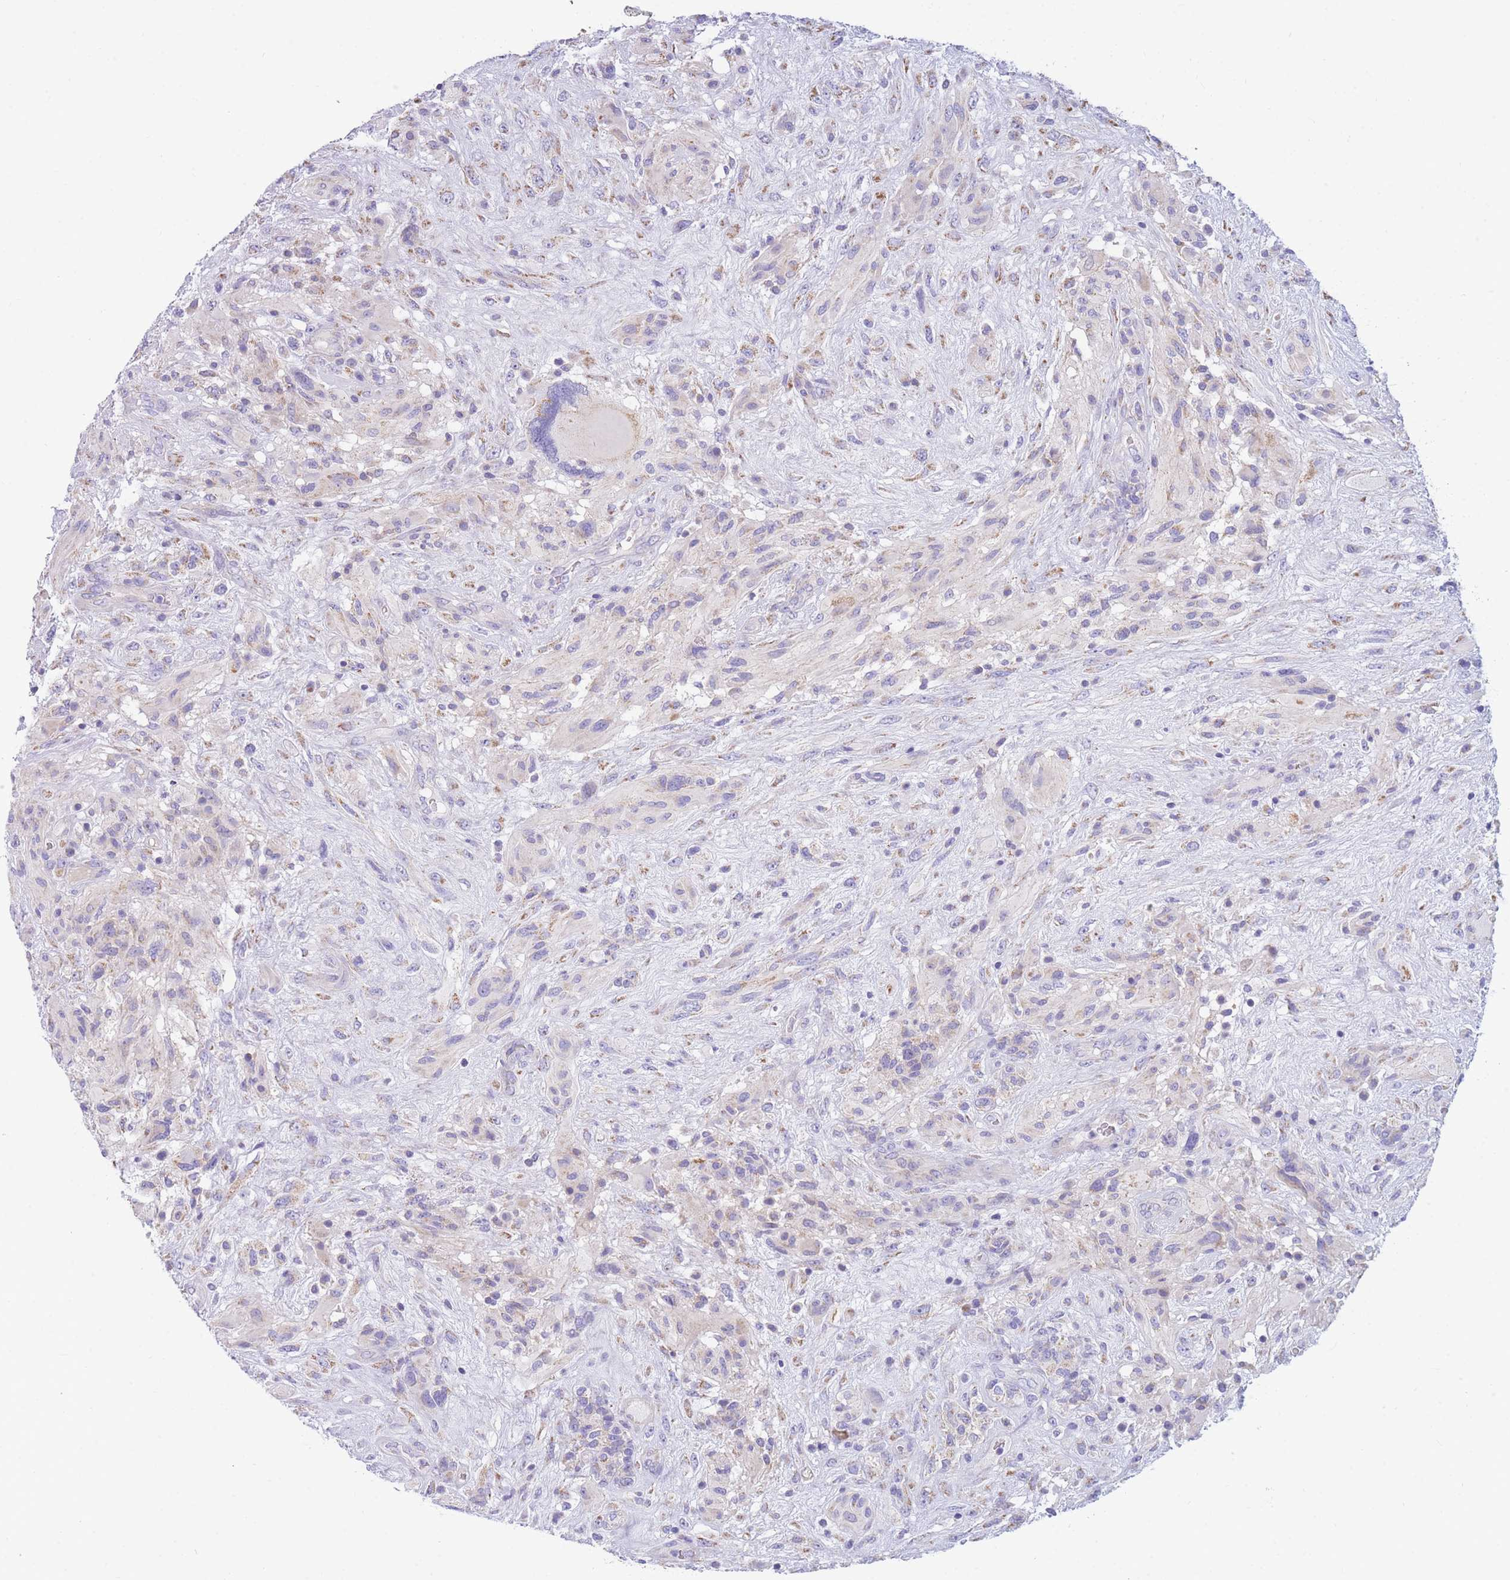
{"staining": {"intensity": "weak", "quantity": "25%-75%", "location": "cytoplasmic/membranous"}, "tissue": "glioma", "cell_type": "Tumor cells", "image_type": "cancer", "snomed": [{"axis": "morphology", "description": "Glioma, malignant, High grade"}, {"axis": "topography", "description": "Brain"}], "caption": "Human malignant glioma (high-grade) stained with a brown dye exhibits weak cytoplasmic/membranous positive staining in about 25%-75% of tumor cells.", "gene": "DHRS11", "patient": {"sex": "male", "age": 61}}